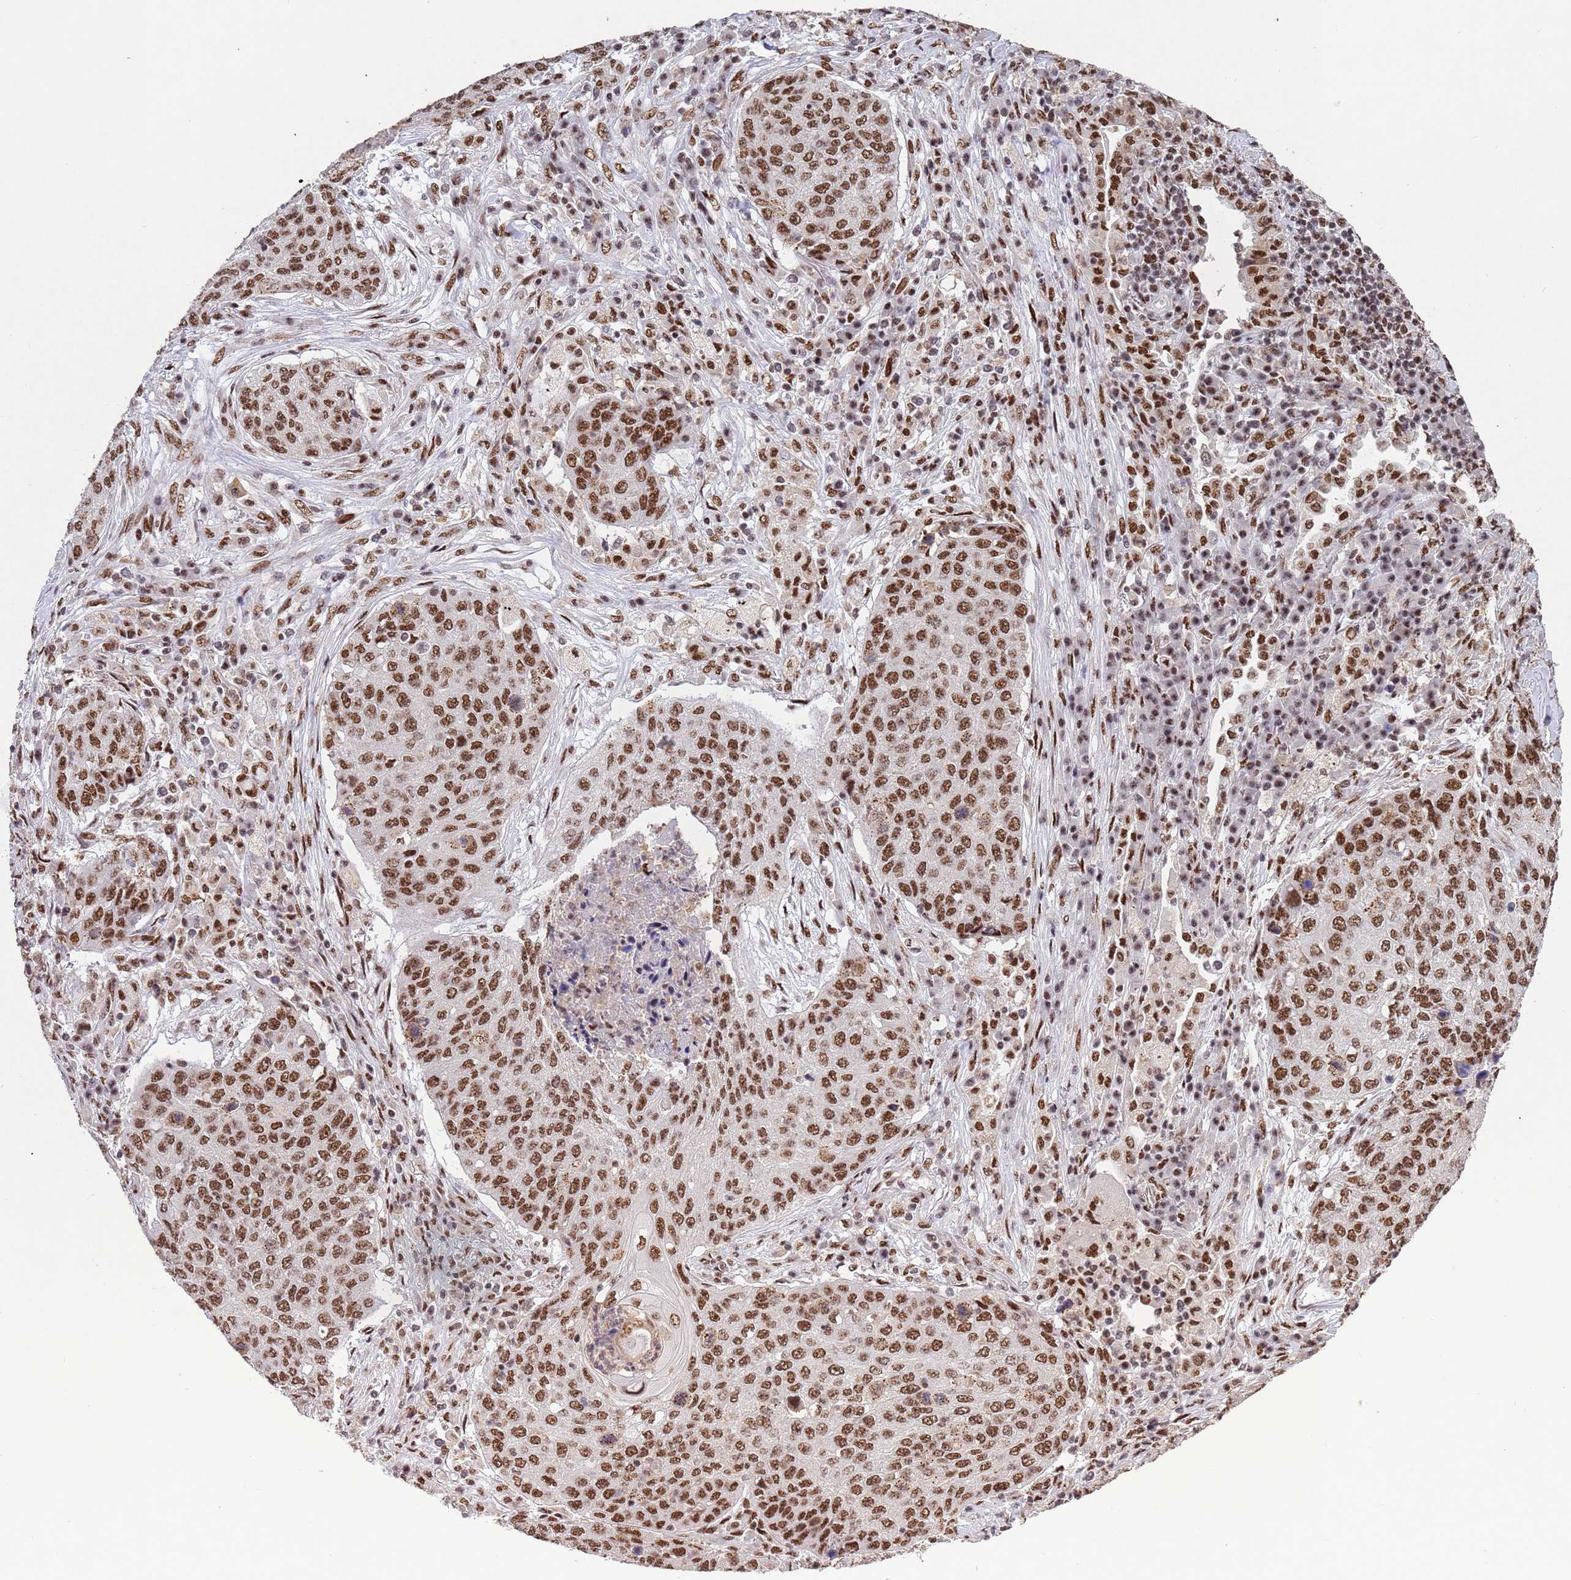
{"staining": {"intensity": "moderate", "quantity": ">75%", "location": "nuclear"}, "tissue": "lung cancer", "cell_type": "Tumor cells", "image_type": "cancer", "snomed": [{"axis": "morphology", "description": "Squamous cell carcinoma, NOS"}, {"axis": "topography", "description": "Lung"}], "caption": "A photomicrograph showing moderate nuclear positivity in about >75% of tumor cells in lung cancer (squamous cell carcinoma), as visualized by brown immunohistochemical staining.", "gene": "ESF1", "patient": {"sex": "female", "age": 63}}